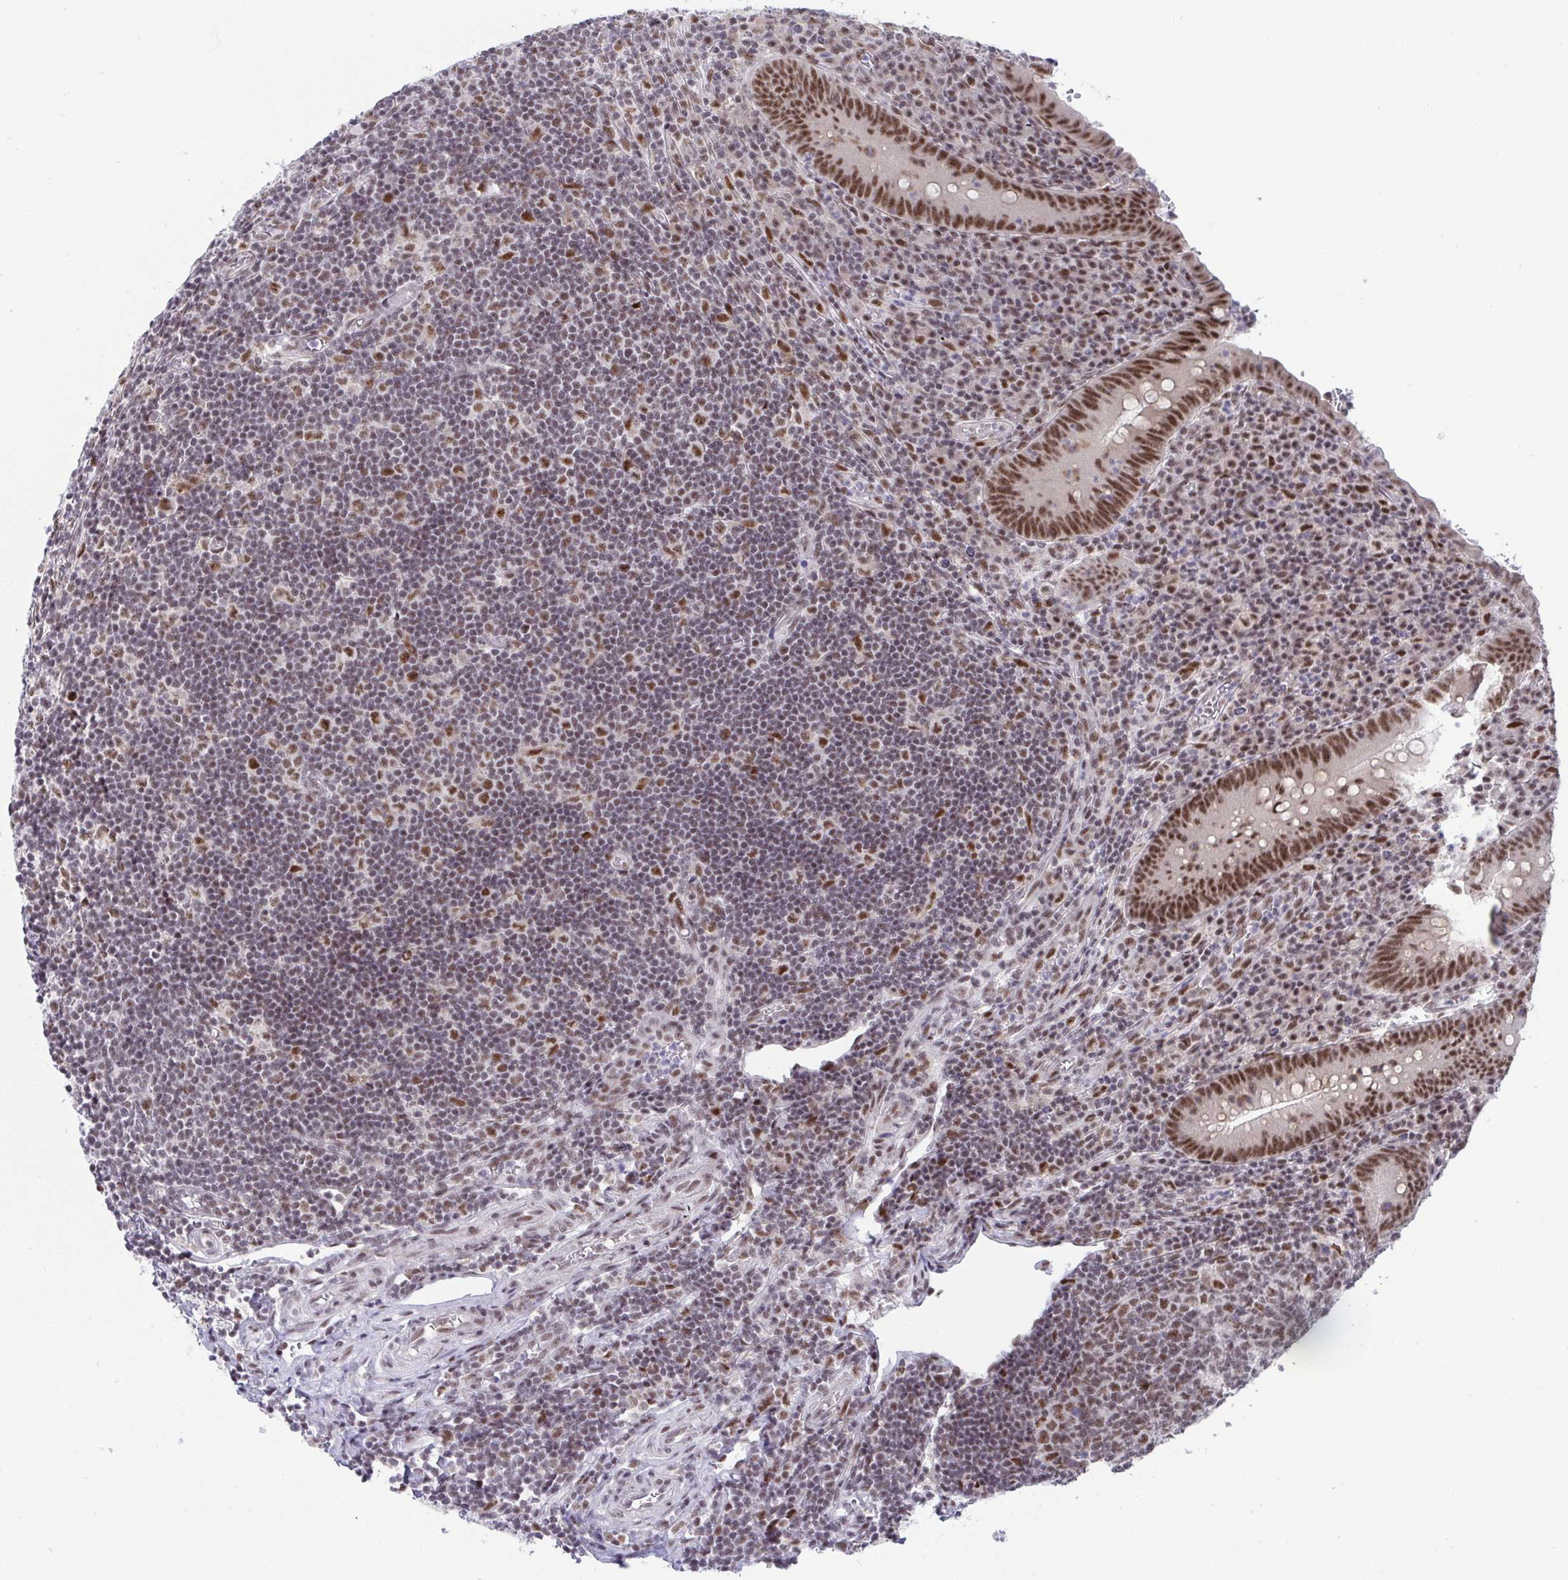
{"staining": {"intensity": "moderate", "quantity": ">75%", "location": "nuclear"}, "tissue": "appendix", "cell_type": "Glandular cells", "image_type": "normal", "snomed": [{"axis": "morphology", "description": "Normal tissue, NOS"}, {"axis": "topography", "description": "Appendix"}], "caption": "Normal appendix shows moderate nuclear staining in approximately >75% of glandular cells, visualized by immunohistochemistry.", "gene": "WBP11", "patient": {"sex": "male", "age": 18}}